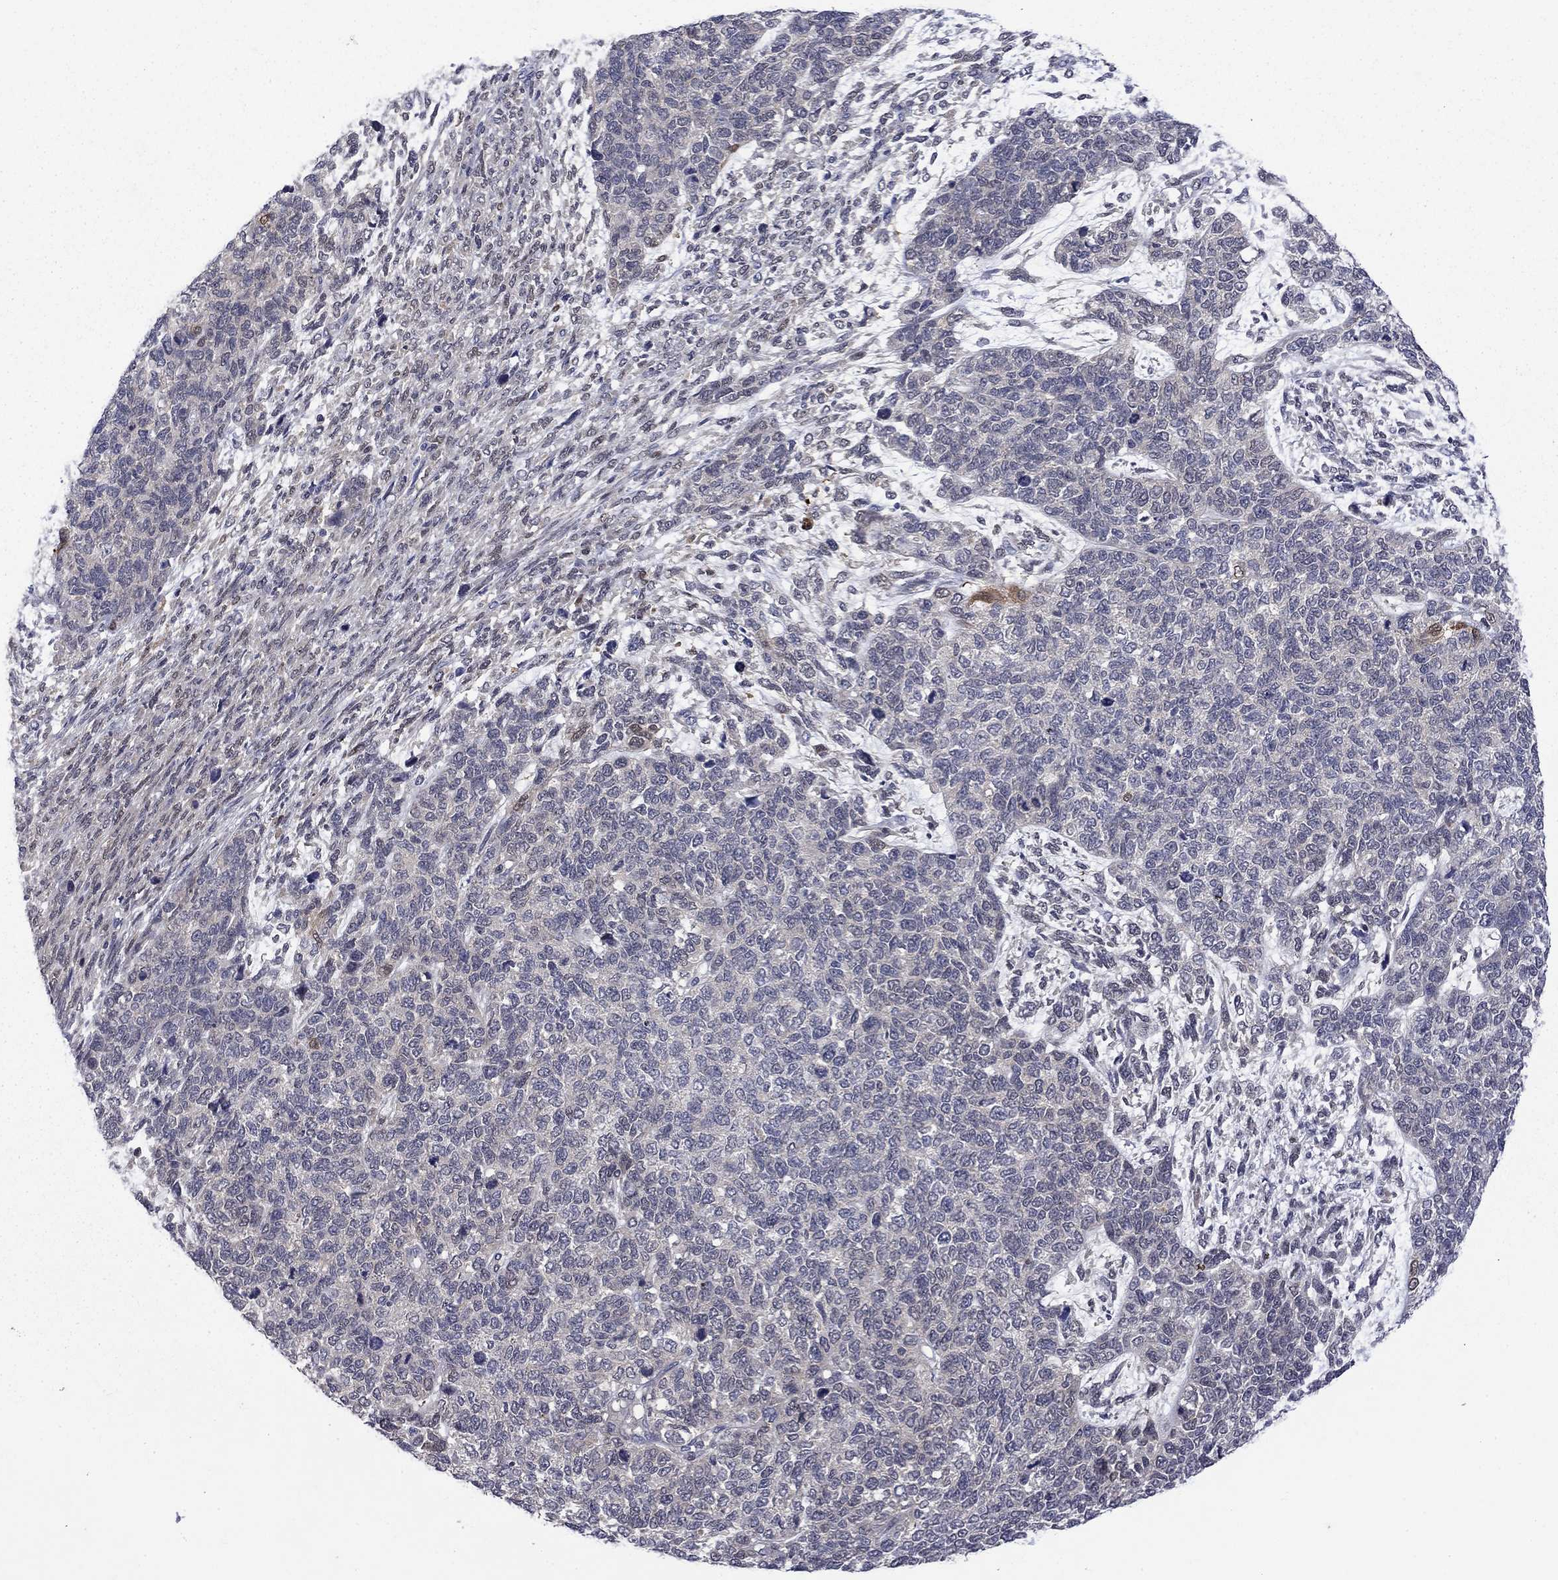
{"staining": {"intensity": "negative", "quantity": "none", "location": "none"}, "tissue": "cervical cancer", "cell_type": "Tumor cells", "image_type": "cancer", "snomed": [{"axis": "morphology", "description": "Squamous cell carcinoma, NOS"}, {"axis": "topography", "description": "Cervix"}], "caption": "Immunohistochemistry (IHC) histopathology image of neoplastic tissue: human cervical cancer stained with DAB shows no significant protein staining in tumor cells.", "gene": "CBR1", "patient": {"sex": "female", "age": 63}}